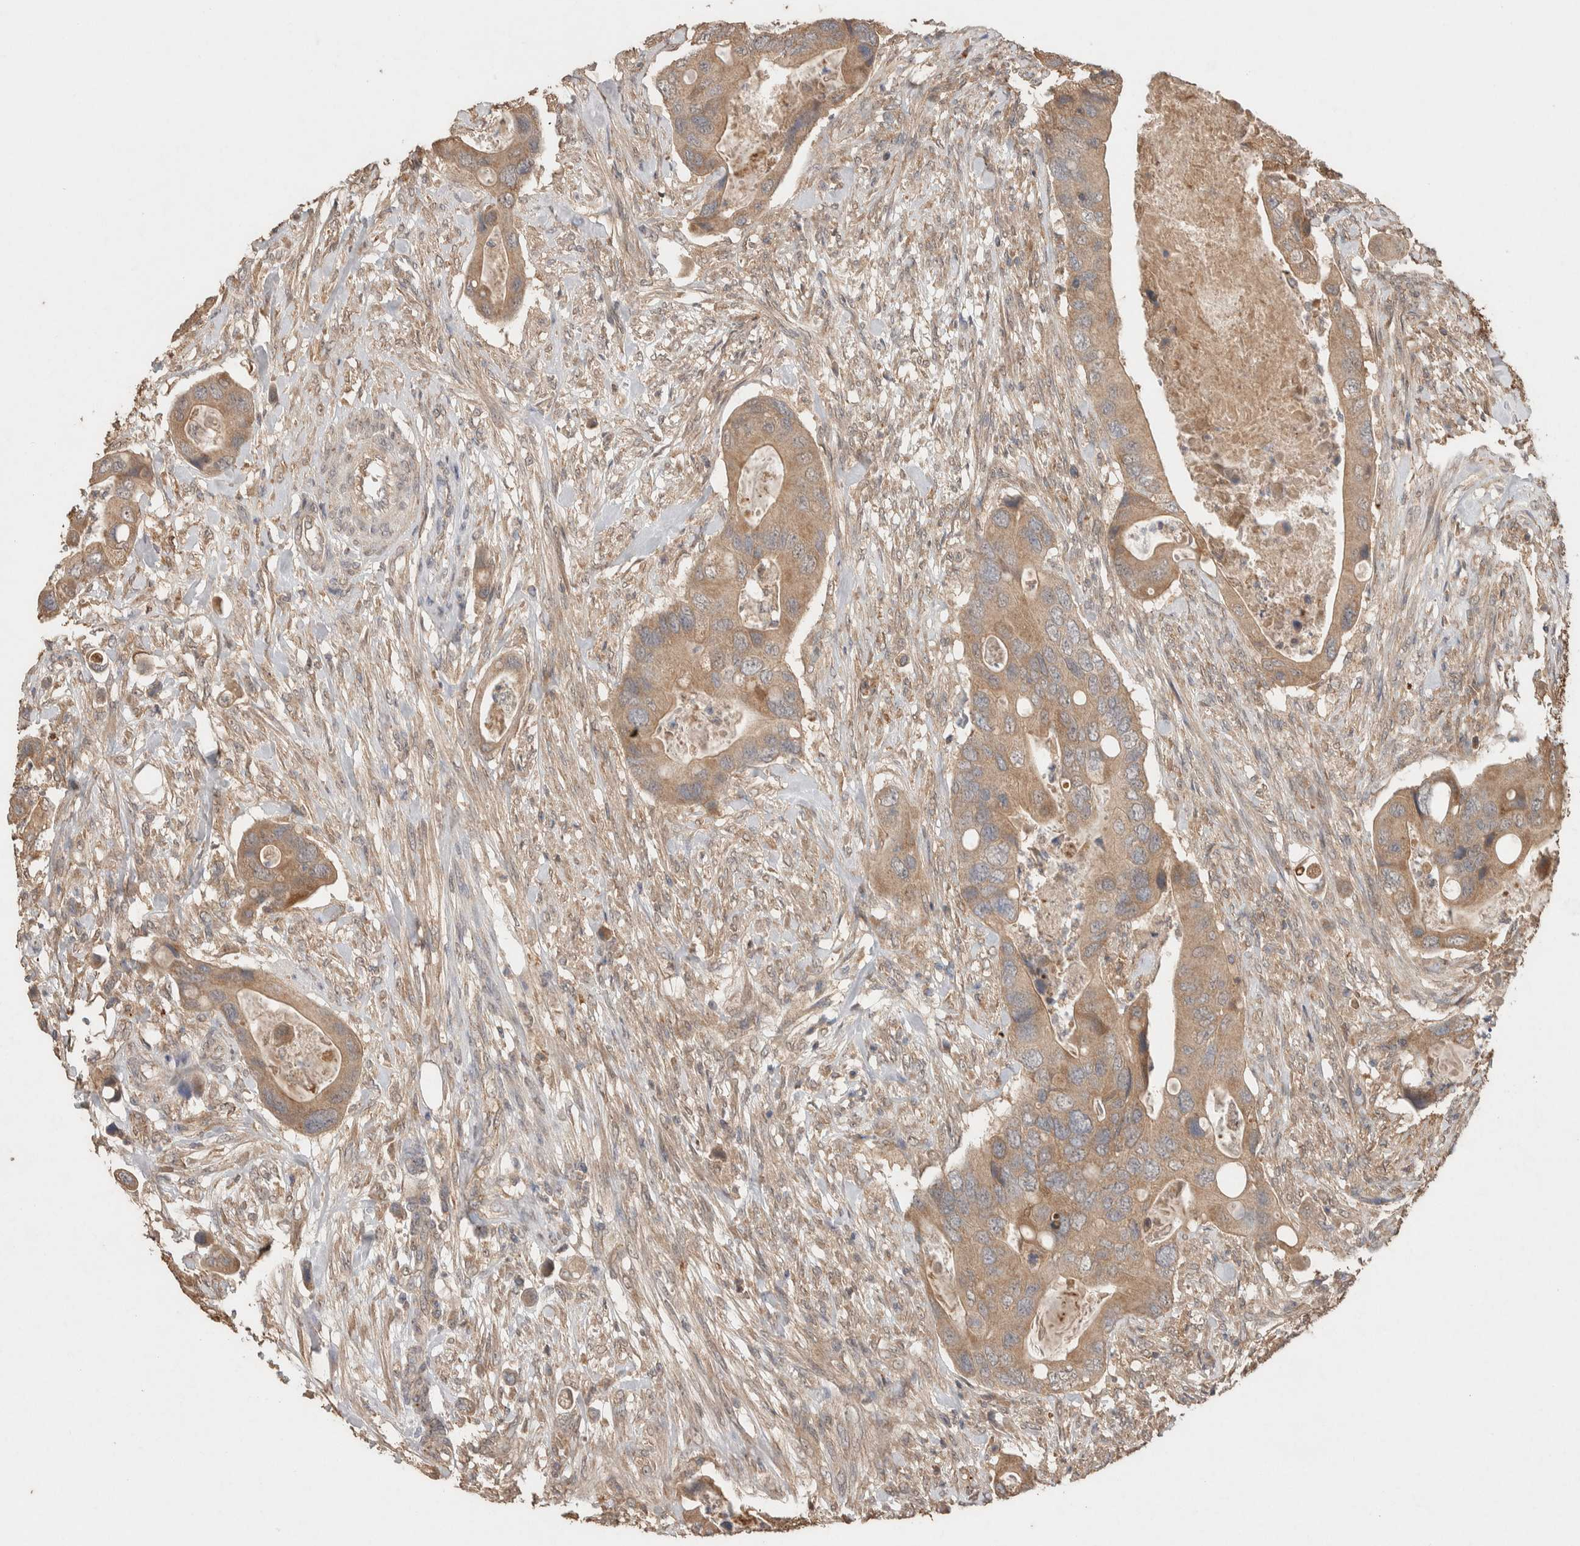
{"staining": {"intensity": "weak", "quantity": ">75%", "location": "cytoplasmic/membranous"}, "tissue": "colorectal cancer", "cell_type": "Tumor cells", "image_type": "cancer", "snomed": [{"axis": "morphology", "description": "Adenocarcinoma, NOS"}, {"axis": "topography", "description": "Rectum"}], "caption": "High-magnification brightfield microscopy of adenocarcinoma (colorectal) stained with DAB (brown) and counterstained with hematoxylin (blue). tumor cells exhibit weak cytoplasmic/membranous positivity is seen in about>75% of cells. Nuclei are stained in blue.", "gene": "KCNJ5", "patient": {"sex": "female", "age": 57}}